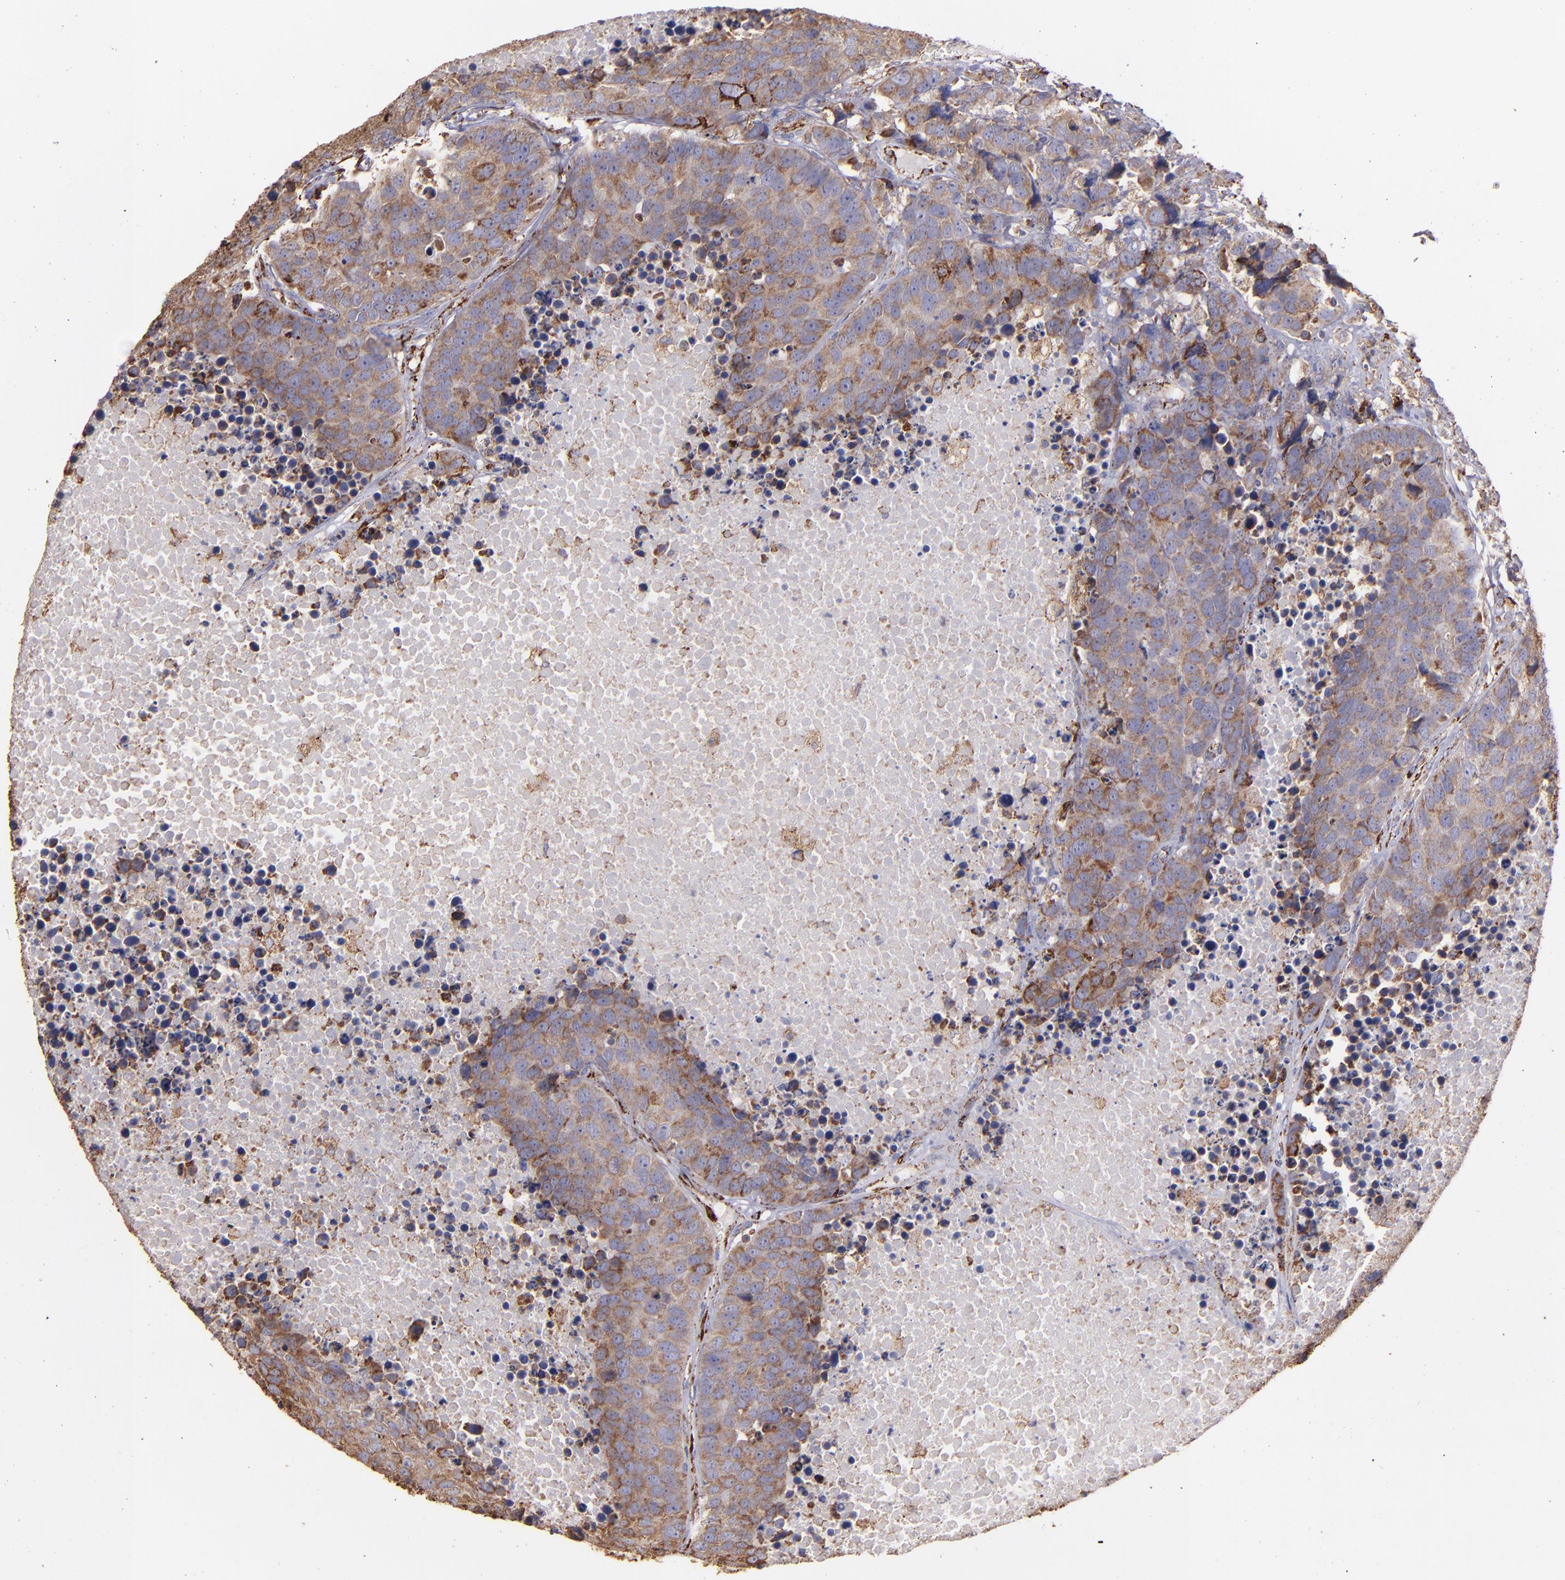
{"staining": {"intensity": "moderate", "quantity": ">75%", "location": "cytoplasmic/membranous"}, "tissue": "carcinoid", "cell_type": "Tumor cells", "image_type": "cancer", "snomed": [{"axis": "morphology", "description": "Carcinoid, malignant, NOS"}, {"axis": "topography", "description": "Lung"}], "caption": "DAB immunohistochemical staining of carcinoid shows moderate cytoplasmic/membranous protein expression in about >75% of tumor cells.", "gene": "MAOB", "patient": {"sex": "male", "age": 60}}